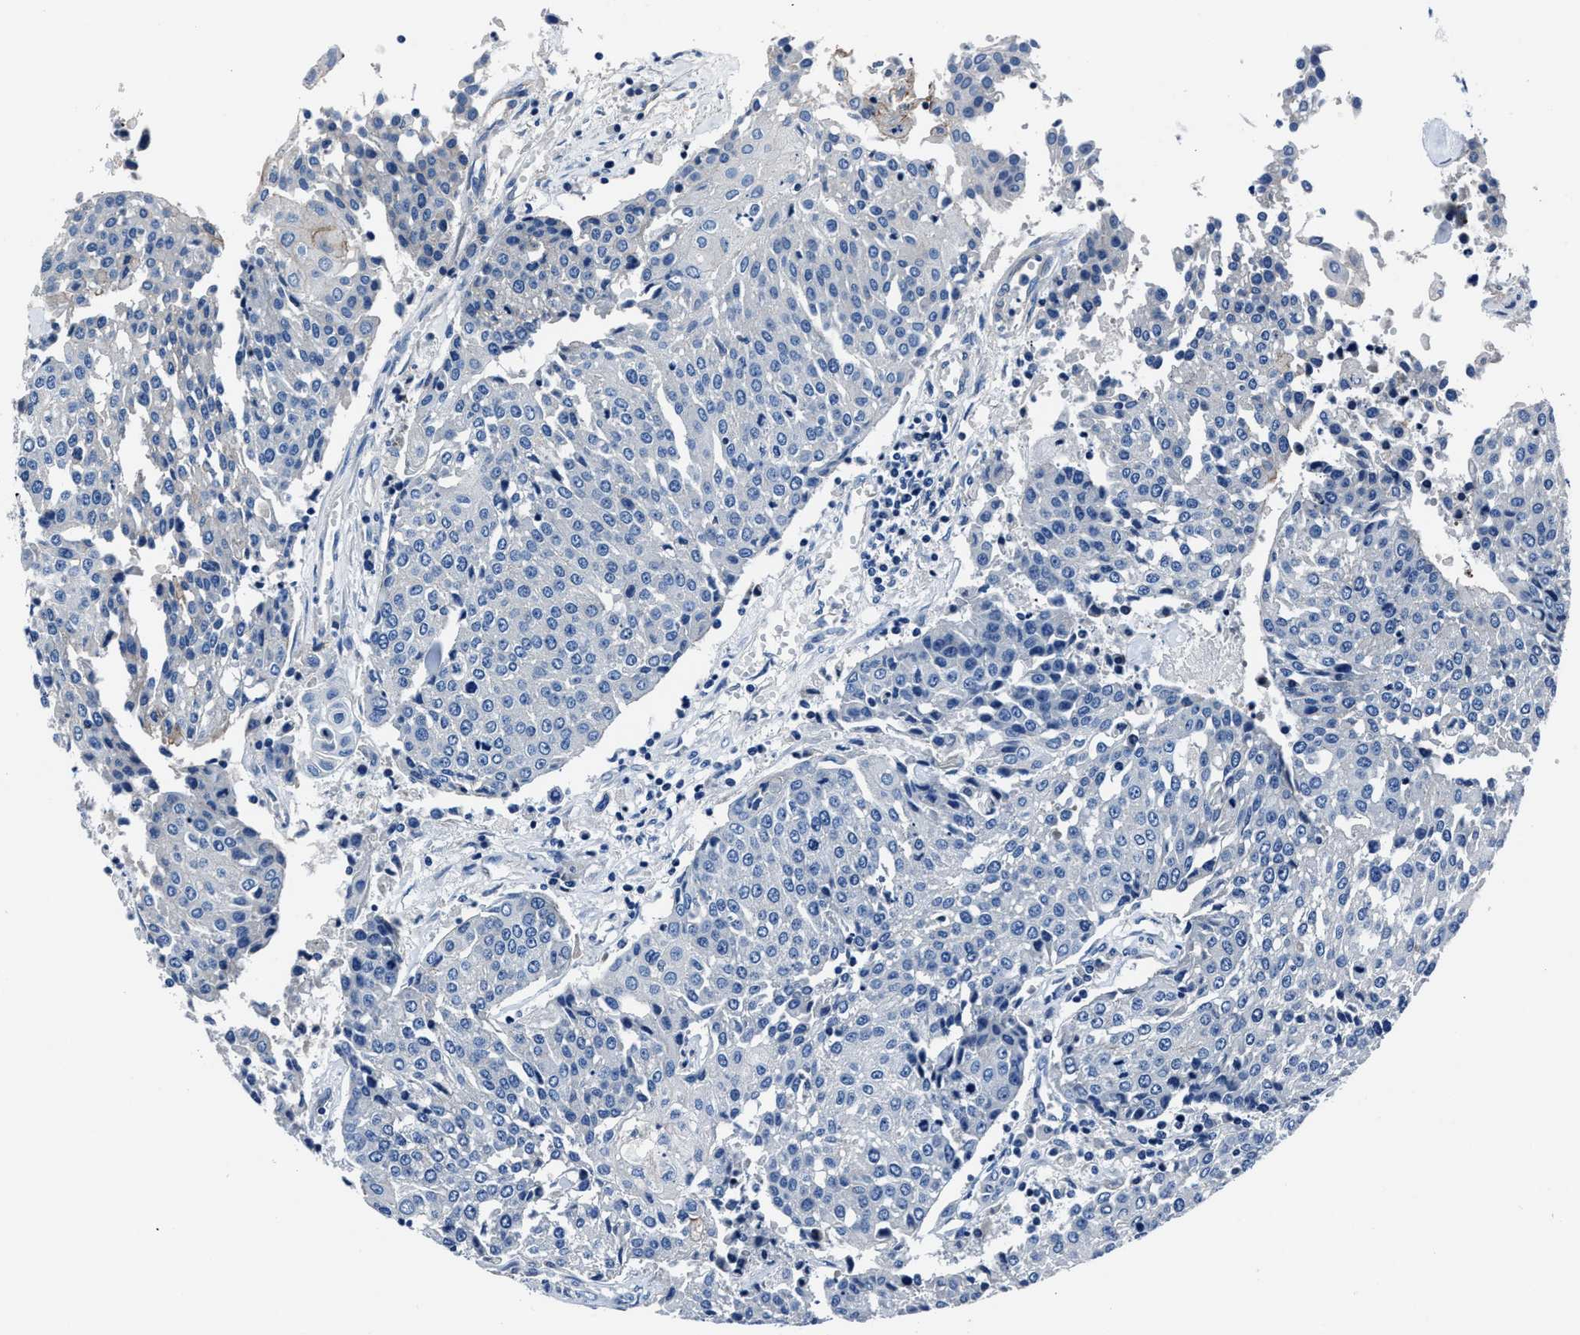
{"staining": {"intensity": "negative", "quantity": "none", "location": "none"}, "tissue": "urothelial cancer", "cell_type": "Tumor cells", "image_type": "cancer", "snomed": [{"axis": "morphology", "description": "Urothelial carcinoma, High grade"}, {"axis": "topography", "description": "Urinary bladder"}], "caption": "Immunohistochemistry (IHC) micrograph of neoplastic tissue: high-grade urothelial carcinoma stained with DAB (3,3'-diaminobenzidine) demonstrates no significant protein staining in tumor cells.", "gene": "LMO7", "patient": {"sex": "female", "age": 85}}